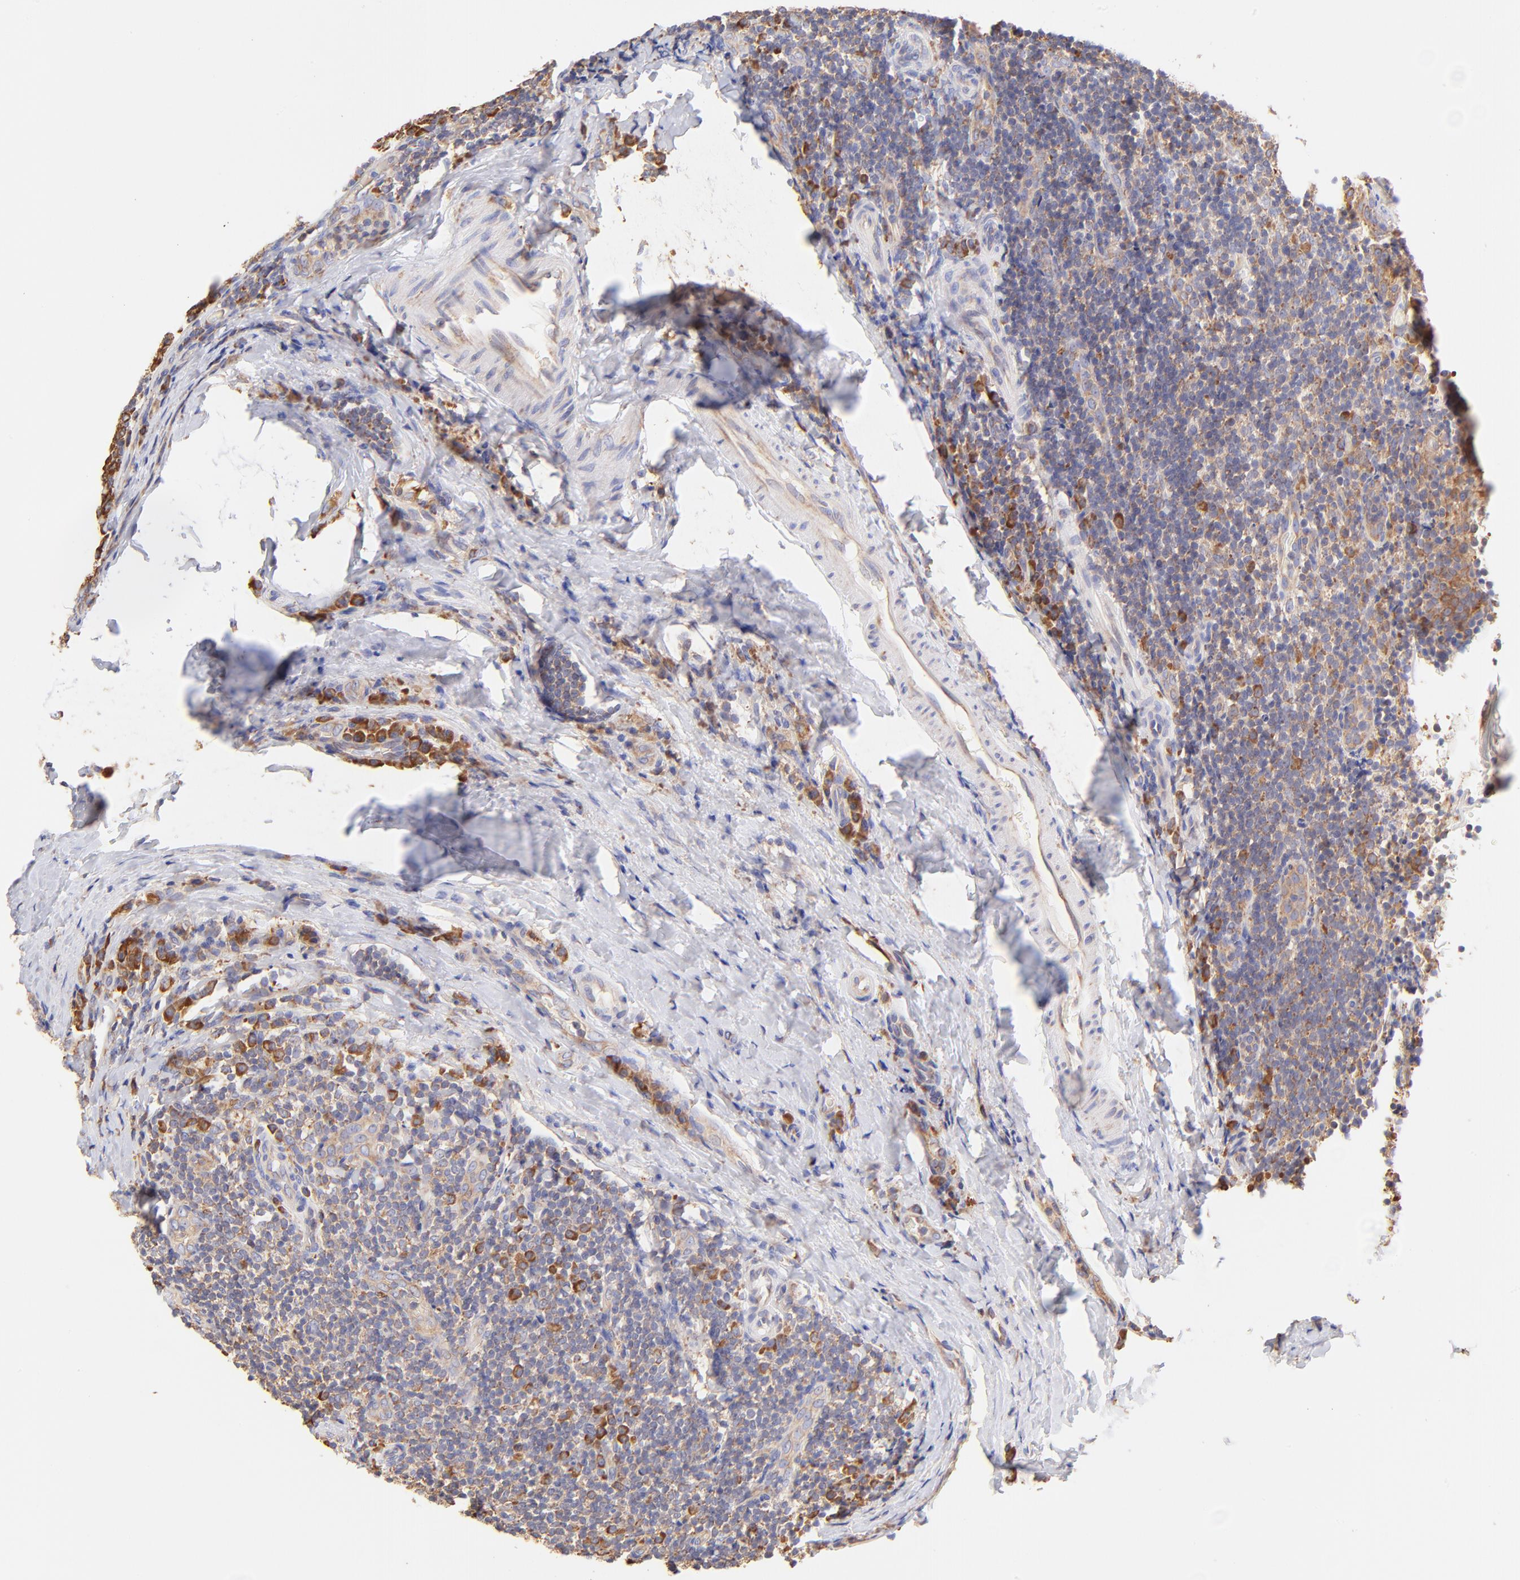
{"staining": {"intensity": "weak", "quantity": "<25%", "location": "cytoplasmic/membranous"}, "tissue": "tonsil", "cell_type": "Germinal center cells", "image_type": "normal", "snomed": [{"axis": "morphology", "description": "Normal tissue, NOS"}, {"axis": "topography", "description": "Tonsil"}], "caption": "This is a micrograph of IHC staining of unremarkable tonsil, which shows no expression in germinal center cells. (IHC, brightfield microscopy, high magnification).", "gene": "RPL30", "patient": {"sex": "male", "age": 31}}